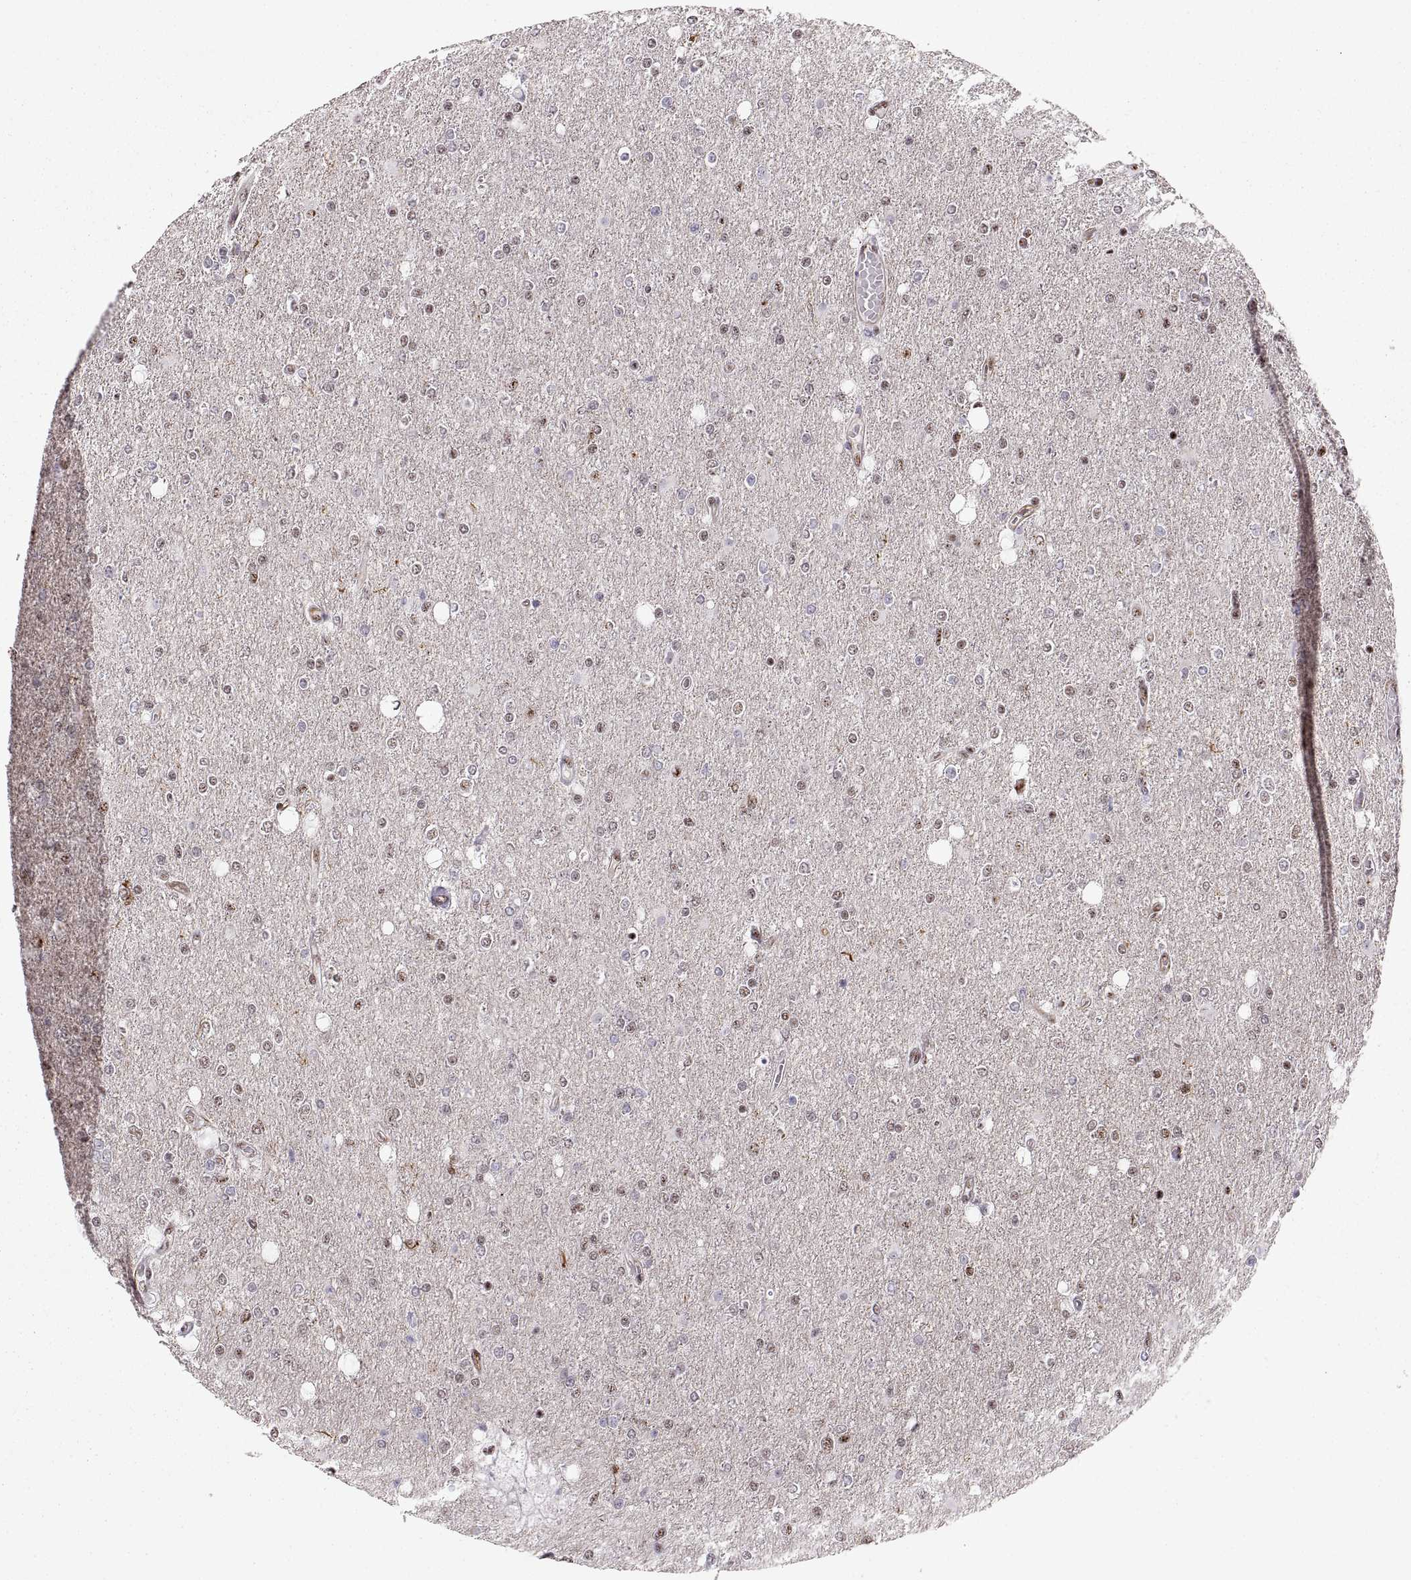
{"staining": {"intensity": "weak", "quantity": "<25%", "location": "nuclear"}, "tissue": "glioma", "cell_type": "Tumor cells", "image_type": "cancer", "snomed": [{"axis": "morphology", "description": "Glioma, malignant, High grade"}, {"axis": "topography", "description": "Cerebral cortex"}], "caption": "Malignant high-grade glioma stained for a protein using IHC displays no expression tumor cells.", "gene": "ZCCHC17", "patient": {"sex": "male", "age": 70}}